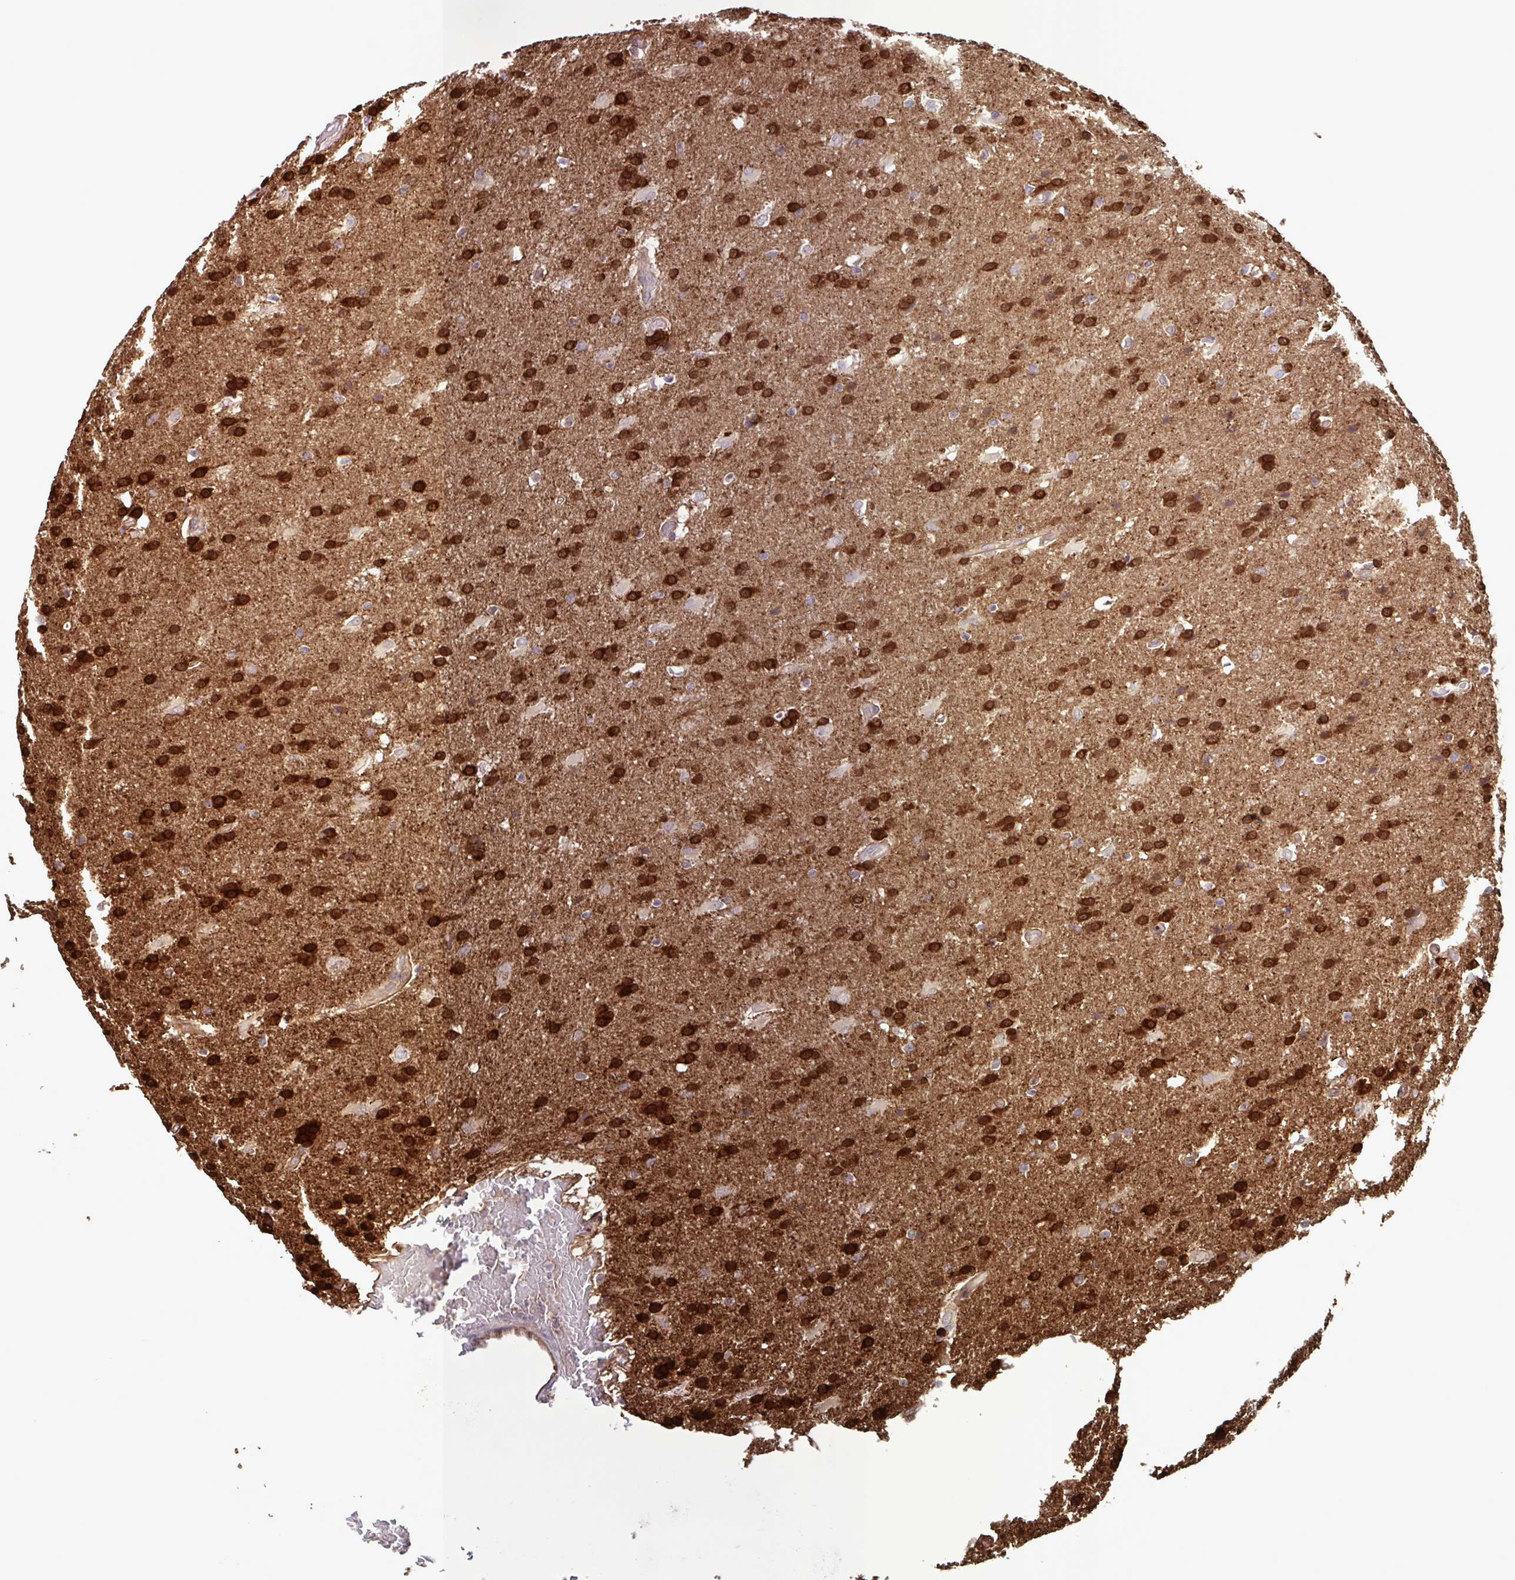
{"staining": {"intensity": "strong", "quantity": ">75%", "location": "cytoplasmic/membranous"}, "tissue": "glioma", "cell_type": "Tumor cells", "image_type": "cancer", "snomed": [{"axis": "morphology", "description": "Glioma, malignant, High grade"}, {"axis": "topography", "description": "Brain"}], "caption": "Glioma stained for a protein exhibits strong cytoplasmic/membranous positivity in tumor cells. (DAB IHC with brightfield microscopy, high magnification).", "gene": "GLTP", "patient": {"sex": "male", "age": 56}}